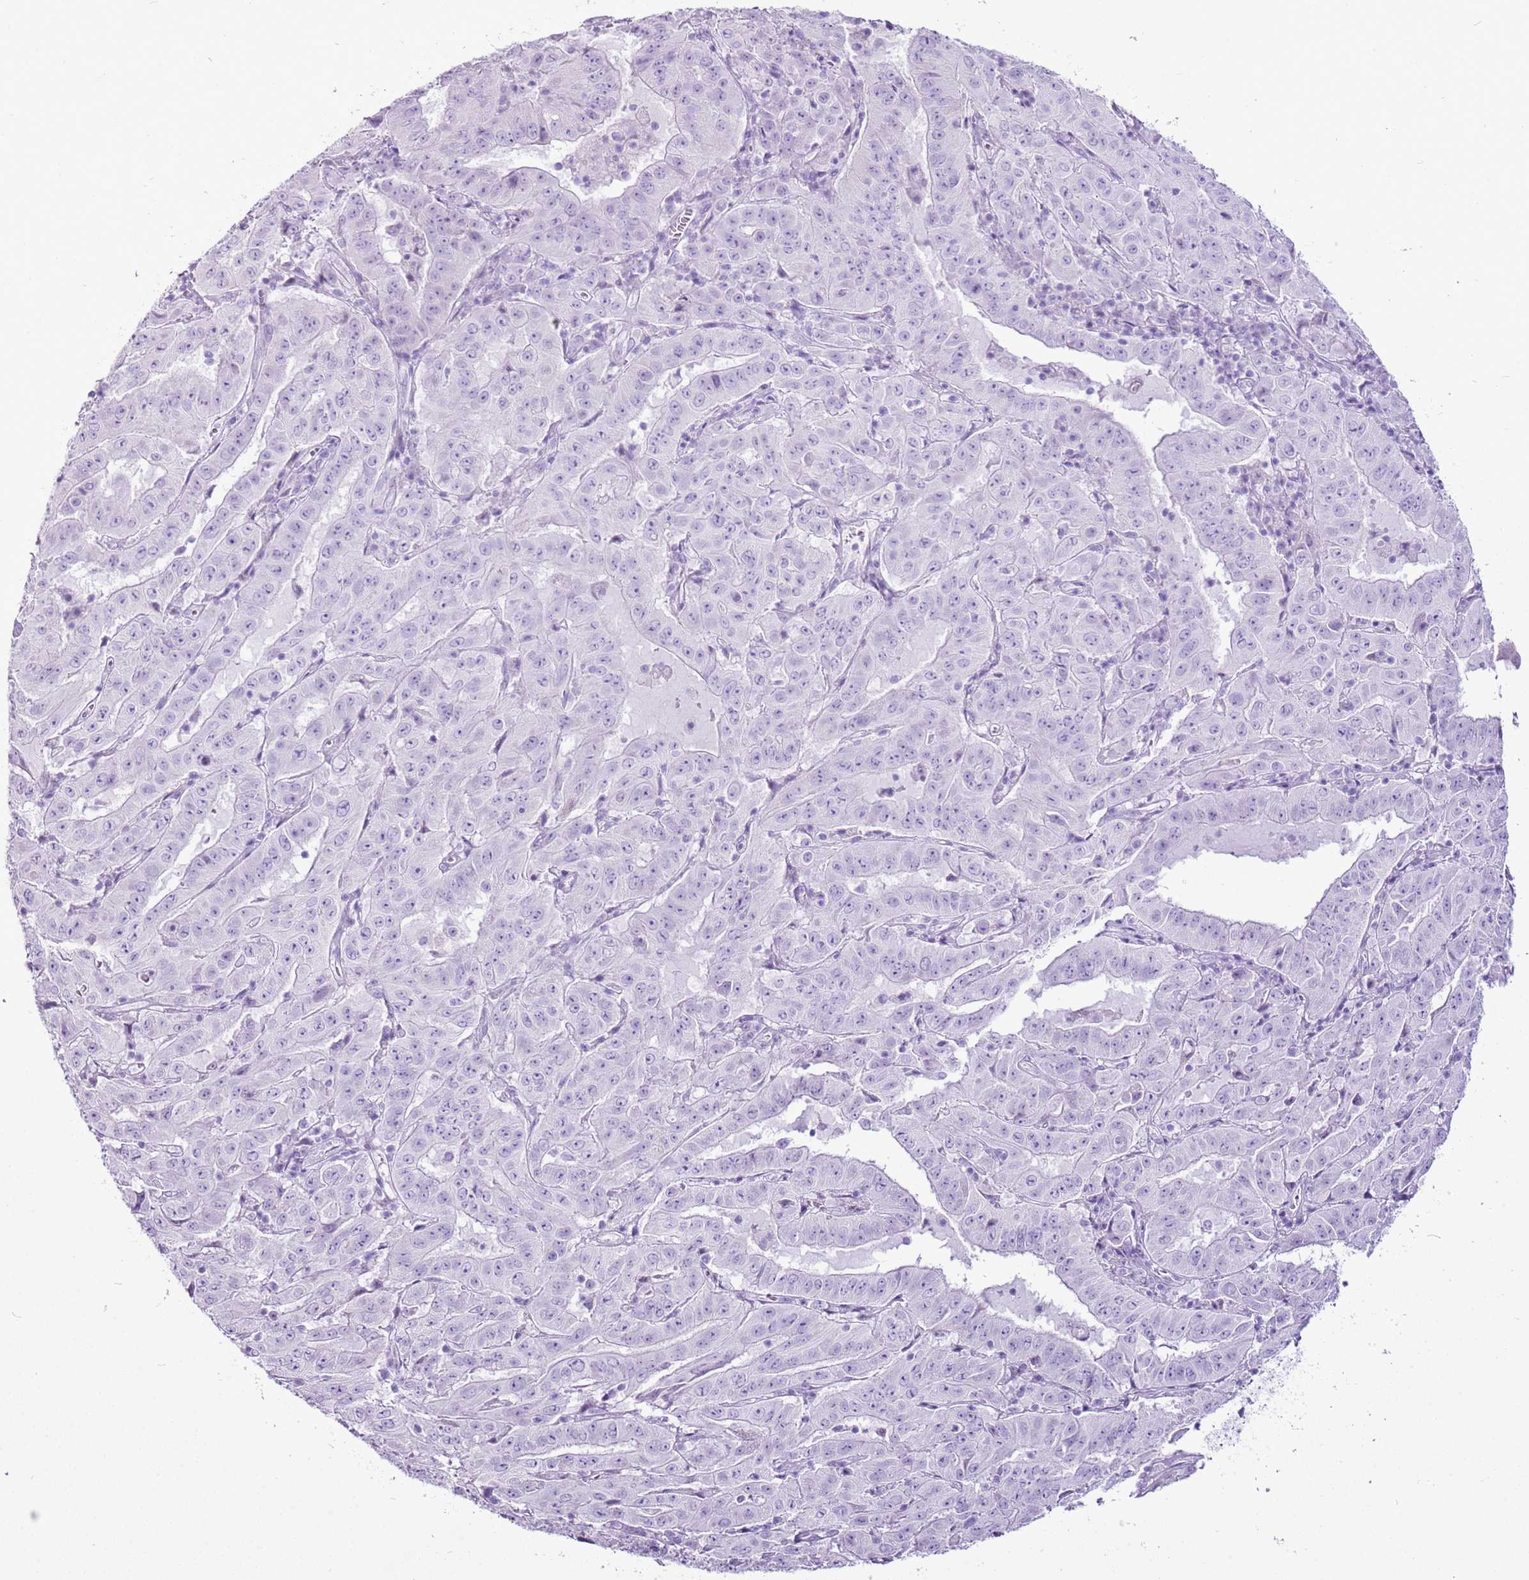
{"staining": {"intensity": "negative", "quantity": "none", "location": "none"}, "tissue": "pancreatic cancer", "cell_type": "Tumor cells", "image_type": "cancer", "snomed": [{"axis": "morphology", "description": "Adenocarcinoma, NOS"}, {"axis": "topography", "description": "Pancreas"}], "caption": "IHC of adenocarcinoma (pancreatic) displays no staining in tumor cells.", "gene": "CNFN", "patient": {"sex": "male", "age": 63}}